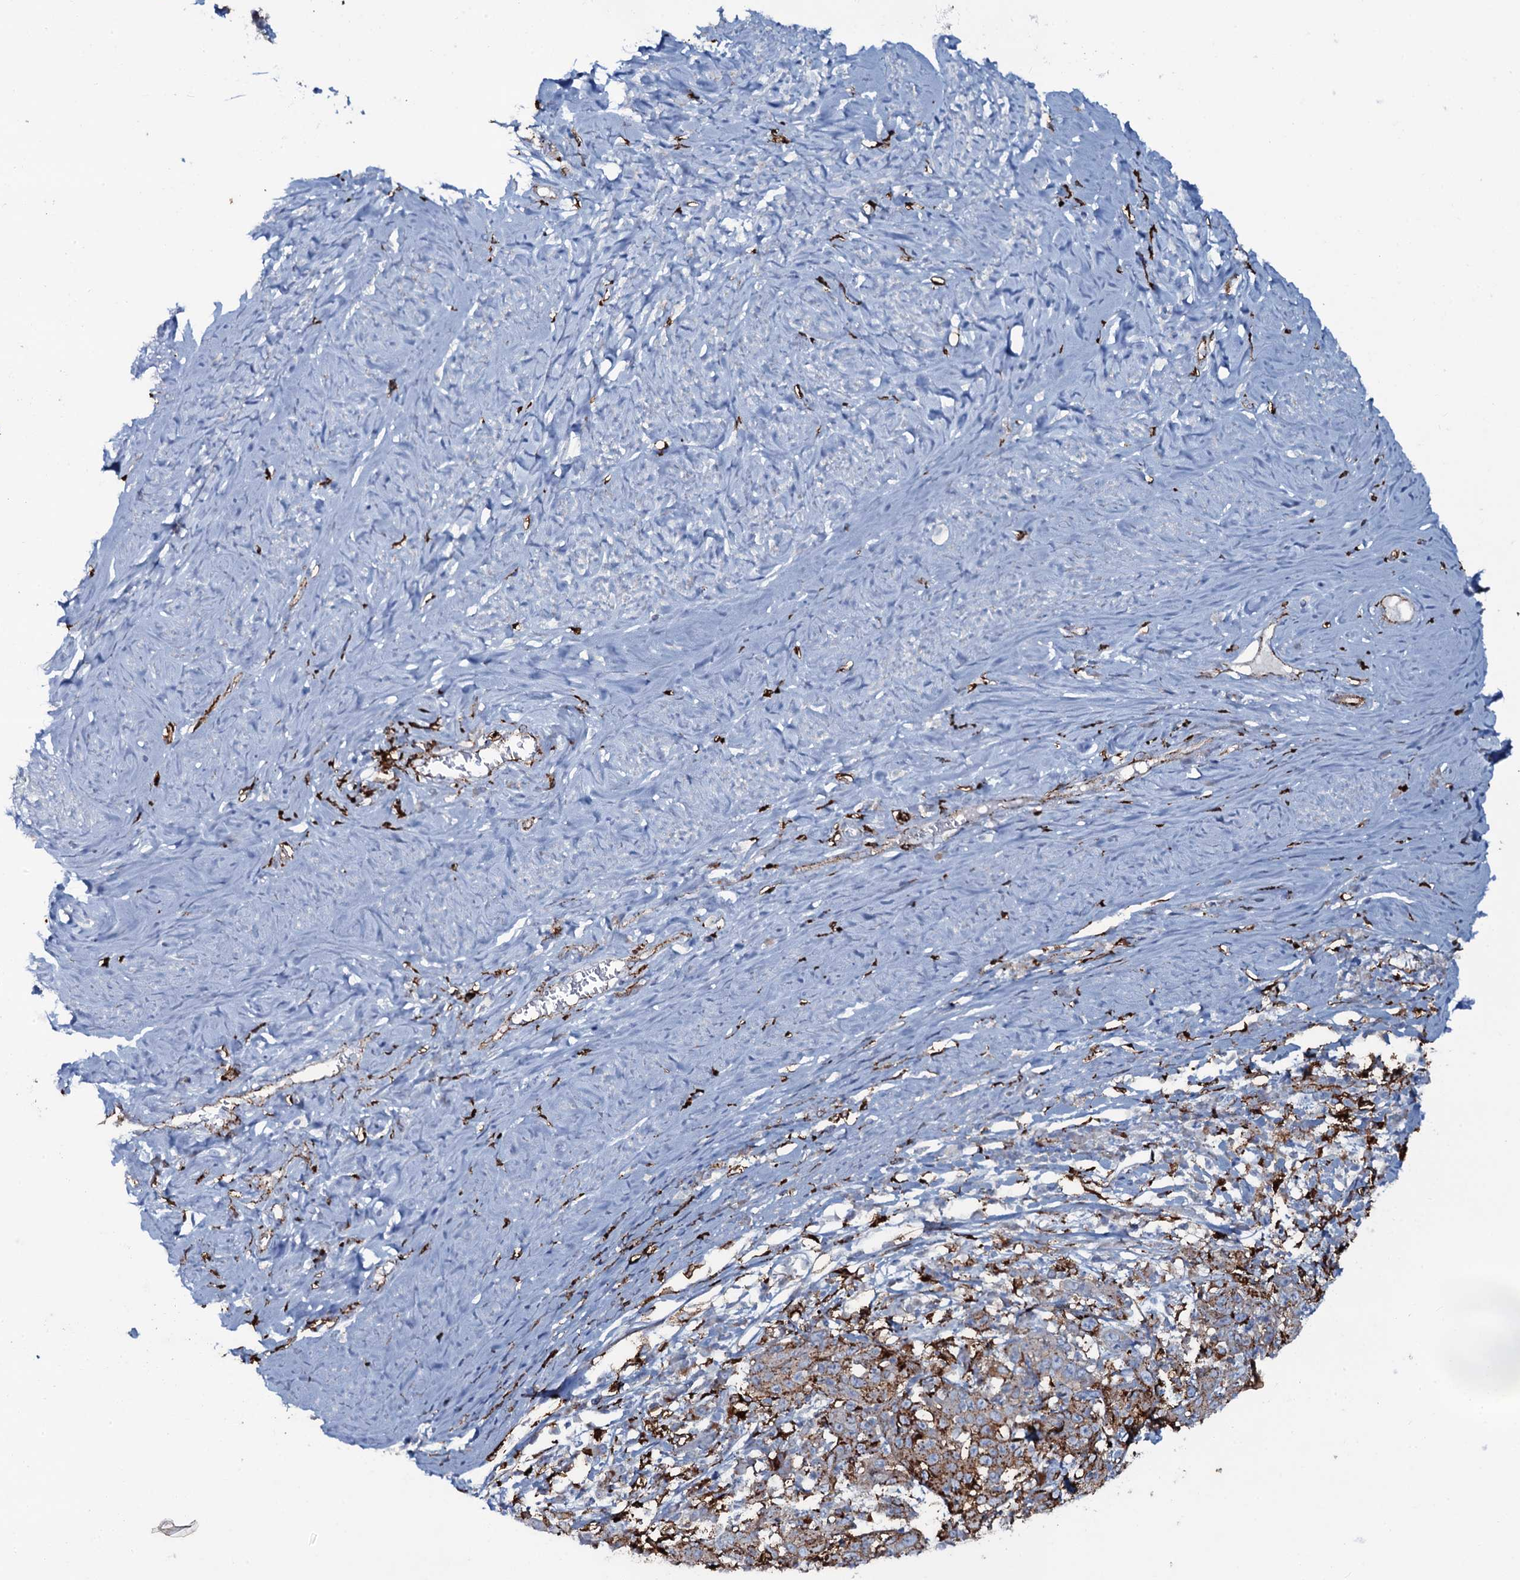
{"staining": {"intensity": "weak", "quantity": ">75%", "location": "cytoplasmic/membranous"}, "tissue": "cervical cancer", "cell_type": "Tumor cells", "image_type": "cancer", "snomed": [{"axis": "morphology", "description": "Squamous cell carcinoma, NOS"}, {"axis": "topography", "description": "Cervix"}], "caption": "High-power microscopy captured an immunohistochemistry histopathology image of cervical cancer (squamous cell carcinoma), revealing weak cytoplasmic/membranous expression in approximately >75% of tumor cells.", "gene": "OSBPL2", "patient": {"sex": "female", "age": 46}}